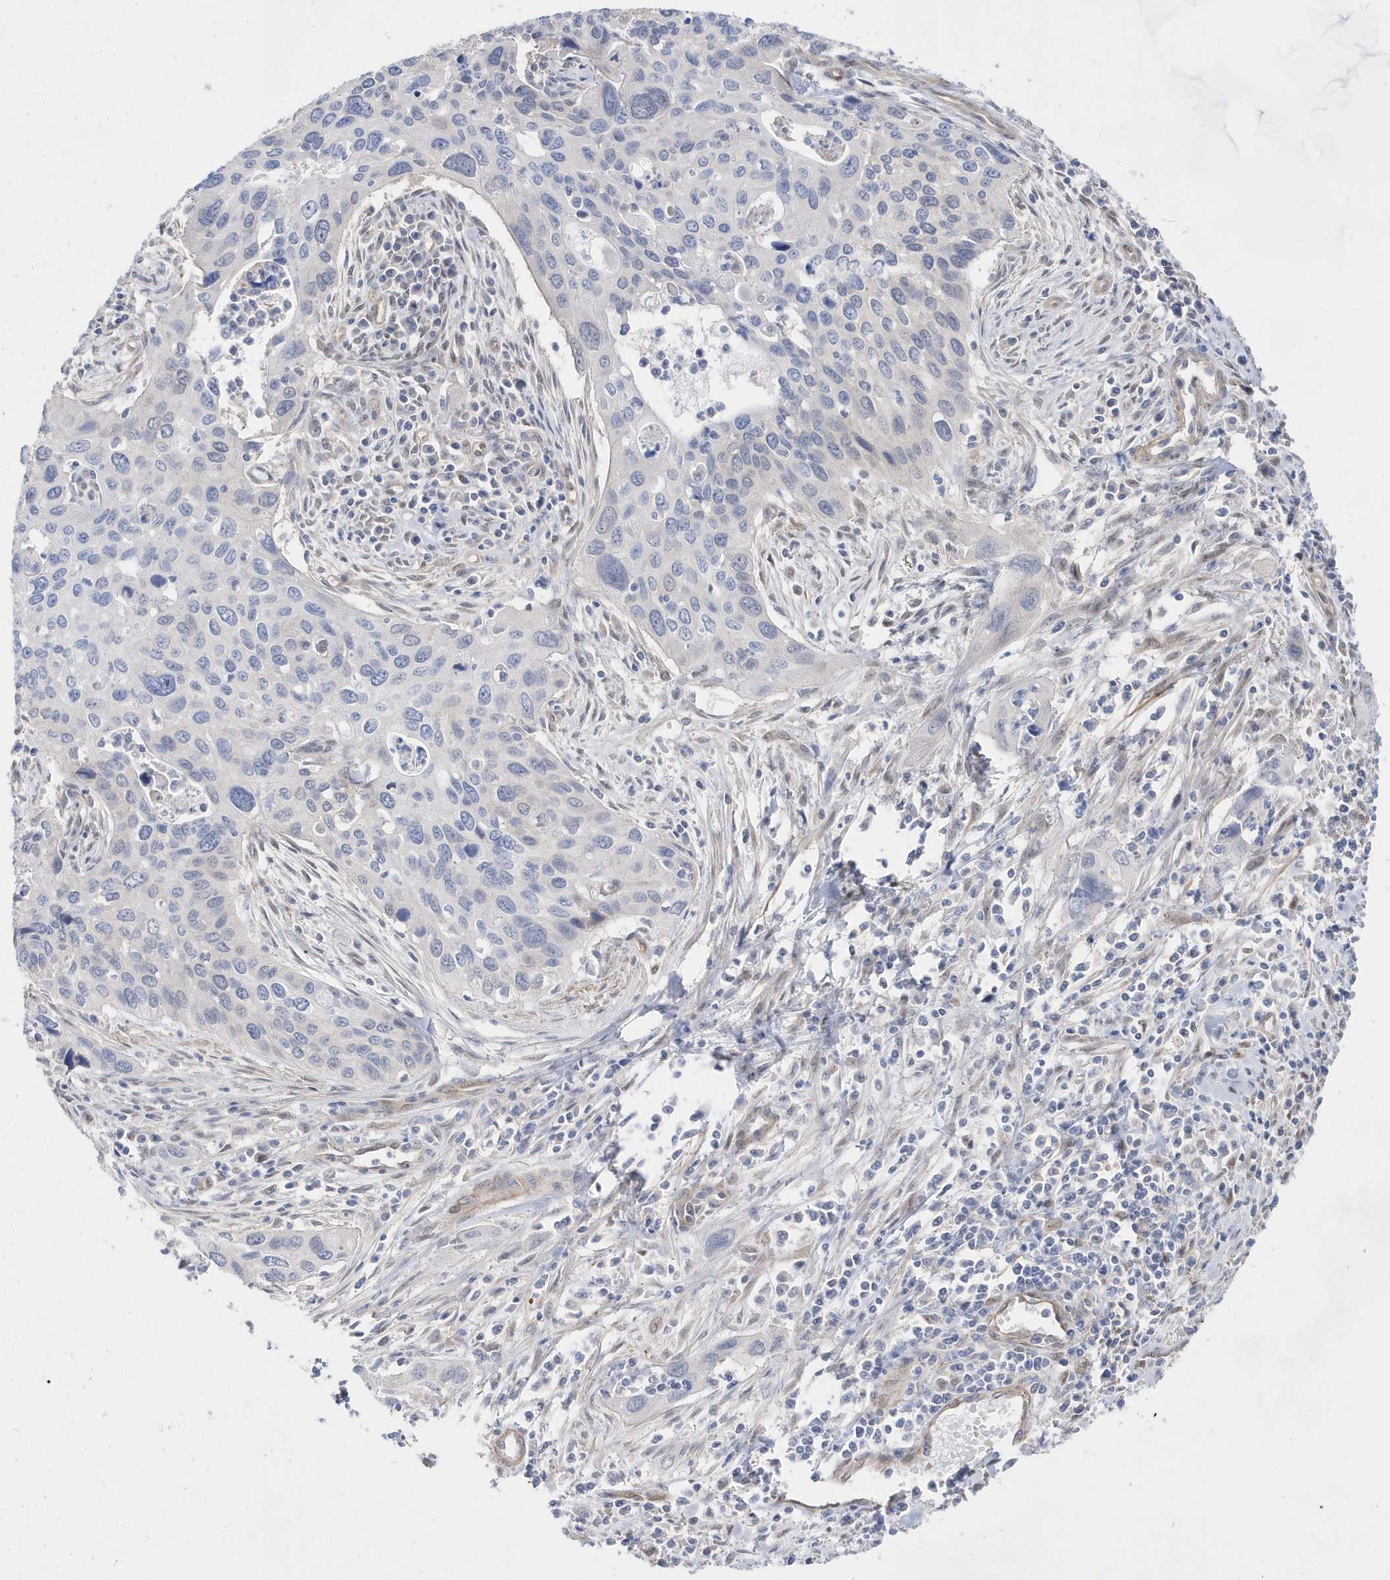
{"staining": {"intensity": "negative", "quantity": "none", "location": "none"}, "tissue": "cervical cancer", "cell_type": "Tumor cells", "image_type": "cancer", "snomed": [{"axis": "morphology", "description": "Squamous cell carcinoma, NOS"}, {"axis": "topography", "description": "Cervix"}], "caption": "Tumor cells are negative for brown protein staining in cervical cancer (squamous cell carcinoma). (Brightfield microscopy of DAB IHC at high magnification).", "gene": "BDH2", "patient": {"sex": "female", "age": 55}}